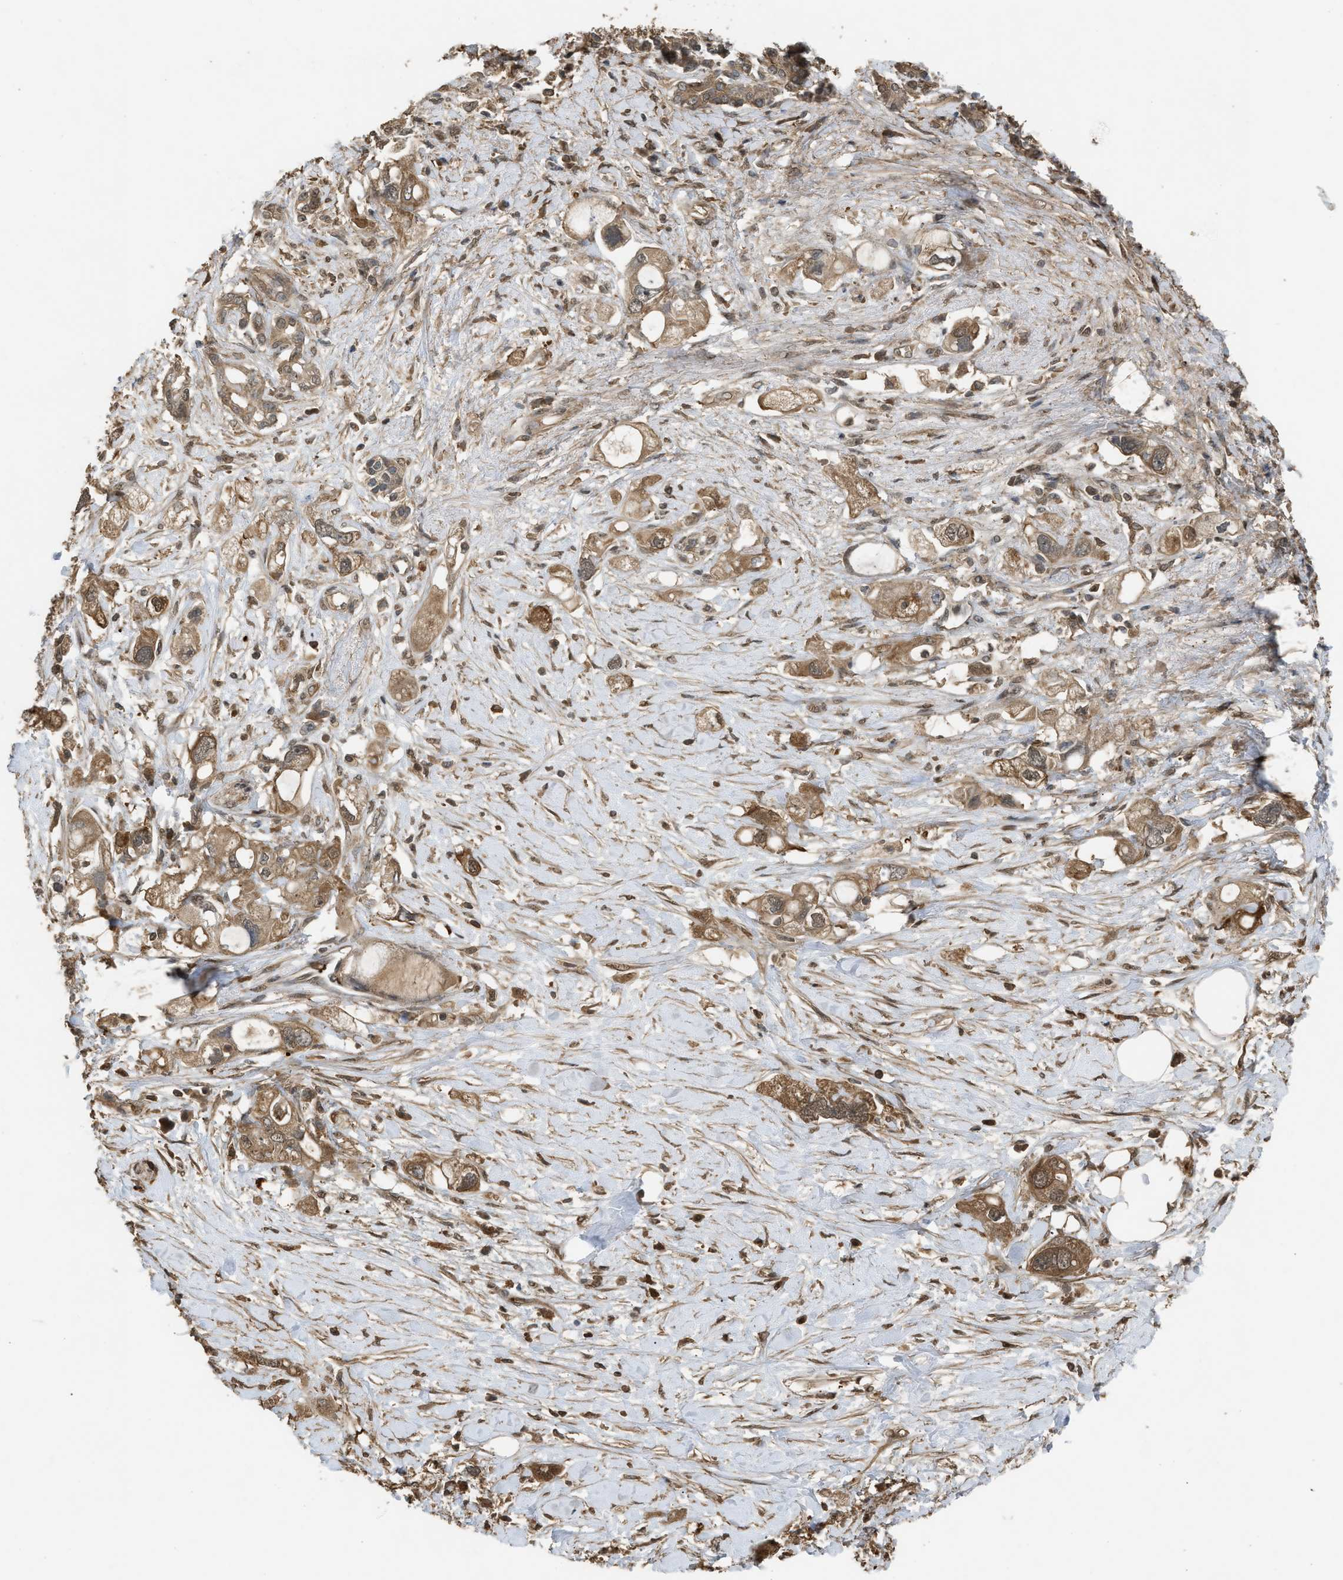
{"staining": {"intensity": "moderate", "quantity": ">75%", "location": "cytoplasmic/membranous"}, "tissue": "pancreatic cancer", "cell_type": "Tumor cells", "image_type": "cancer", "snomed": [{"axis": "morphology", "description": "Adenocarcinoma, NOS"}, {"axis": "topography", "description": "Pancreas"}], "caption": "The immunohistochemical stain highlights moderate cytoplasmic/membranous positivity in tumor cells of pancreatic adenocarcinoma tissue.", "gene": "ARHGDIA", "patient": {"sex": "female", "age": 56}}